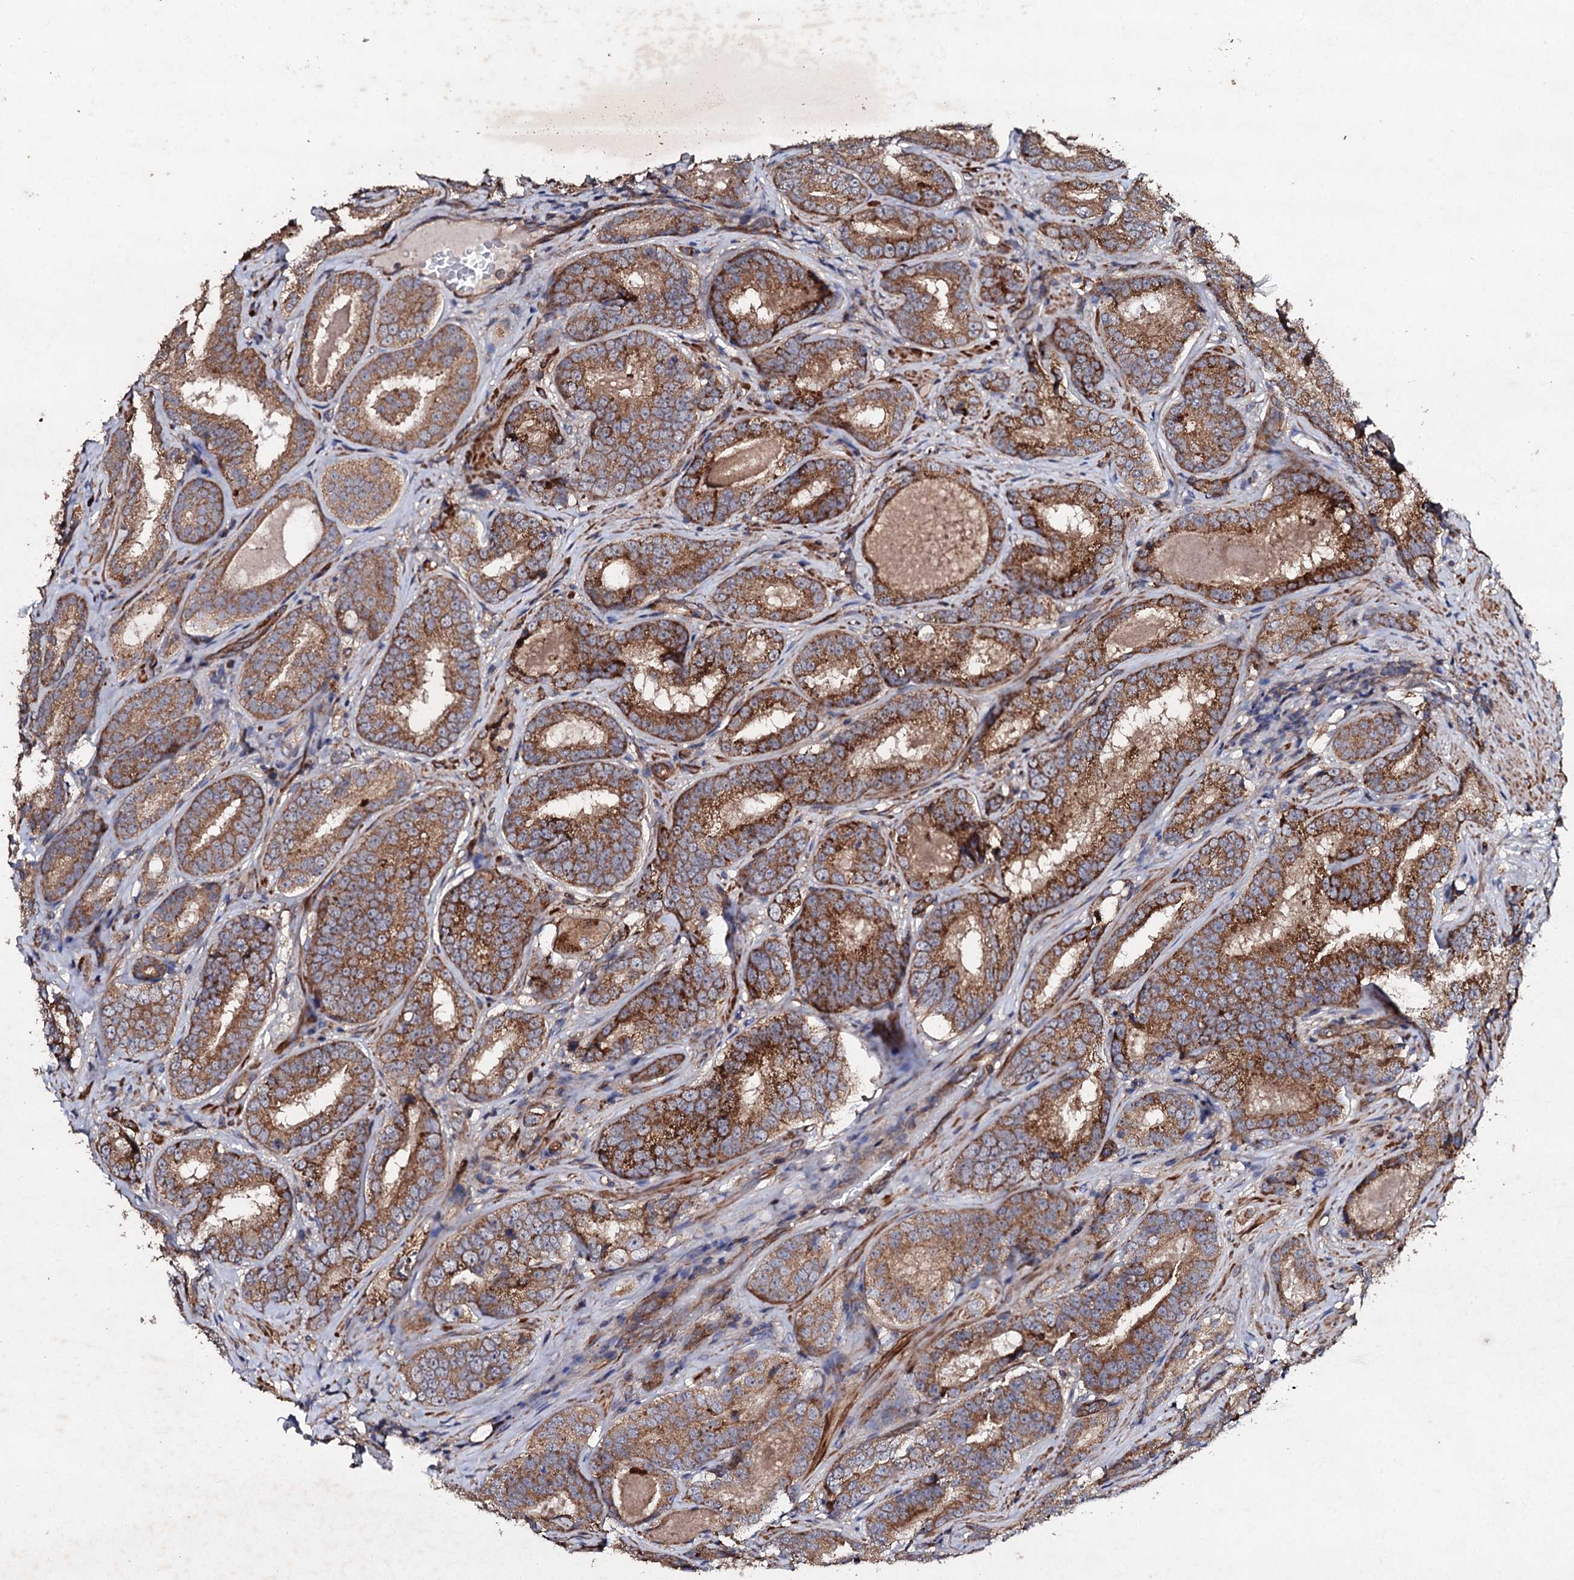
{"staining": {"intensity": "strong", "quantity": ">75%", "location": "cytoplasmic/membranous"}, "tissue": "prostate cancer", "cell_type": "Tumor cells", "image_type": "cancer", "snomed": [{"axis": "morphology", "description": "Adenocarcinoma, High grade"}, {"axis": "topography", "description": "Prostate"}], "caption": "DAB (3,3'-diaminobenzidine) immunohistochemical staining of prostate cancer reveals strong cytoplasmic/membranous protein expression in approximately >75% of tumor cells.", "gene": "MOCOS", "patient": {"sex": "male", "age": 57}}